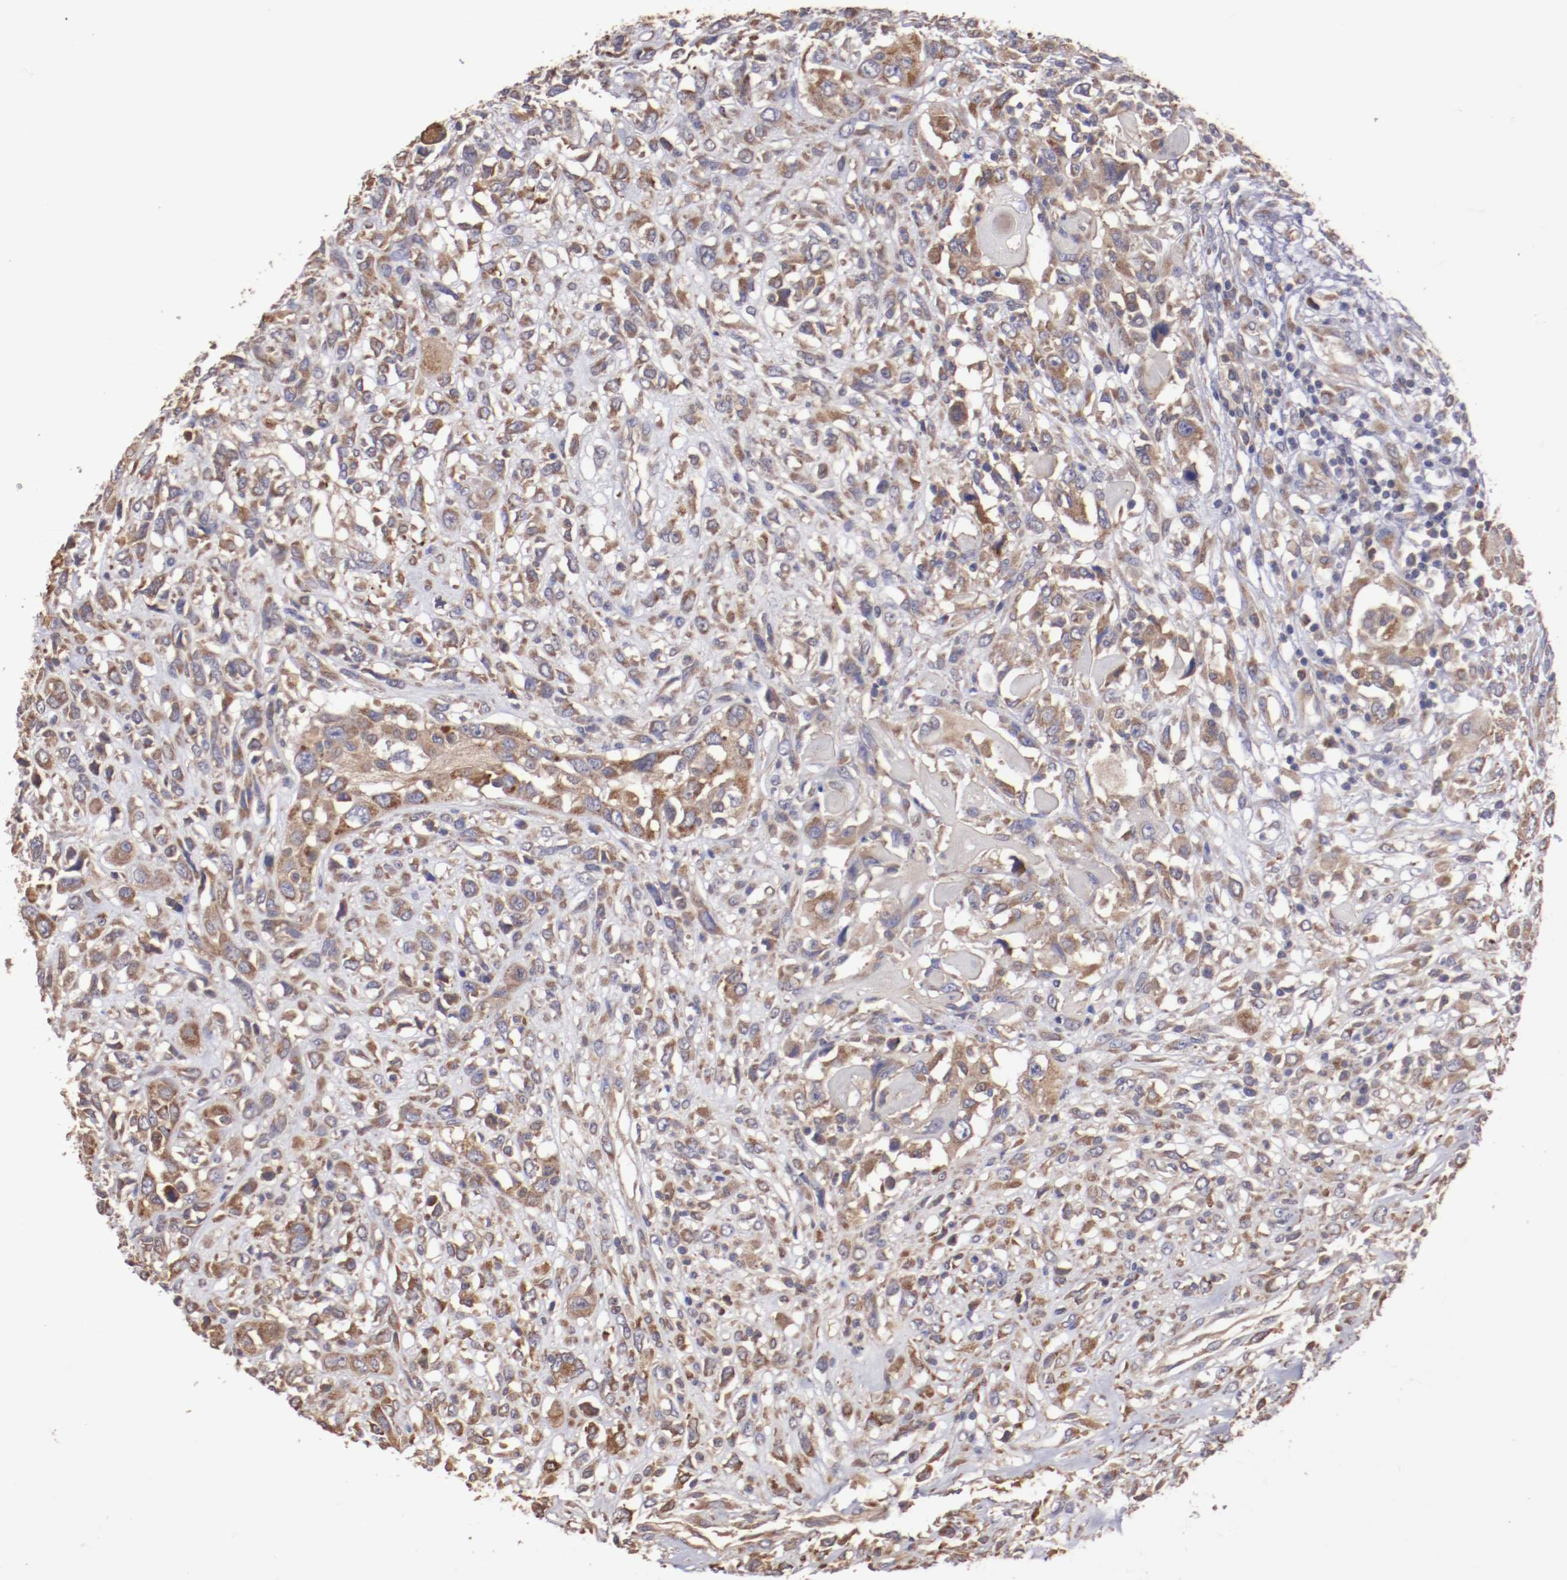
{"staining": {"intensity": "moderate", "quantity": ">75%", "location": "cytoplasmic/membranous"}, "tissue": "head and neck cancer", "cell_type": "Tumor cells", "image_type": "cancer", "snomed": [{"axis": "morphology", "description": "Neoplasm, malignant, NOS"}, {"axis": "topography", "description": "Salivary gland"}, {"axis": "topography", "description": "Head-Neck"}], "caption": "The immunohistochemical stain labels moderate cytoplasmic/membranous expression in tumor cells of head and neck neoplasm (malignant) tissue. (DAB (3,3'-diaminobenzidine) = brown stain, brightfield microscopy at high magnification).", "gene": "NFKBIE", "patient": {"sex": "male", "age": 43}}